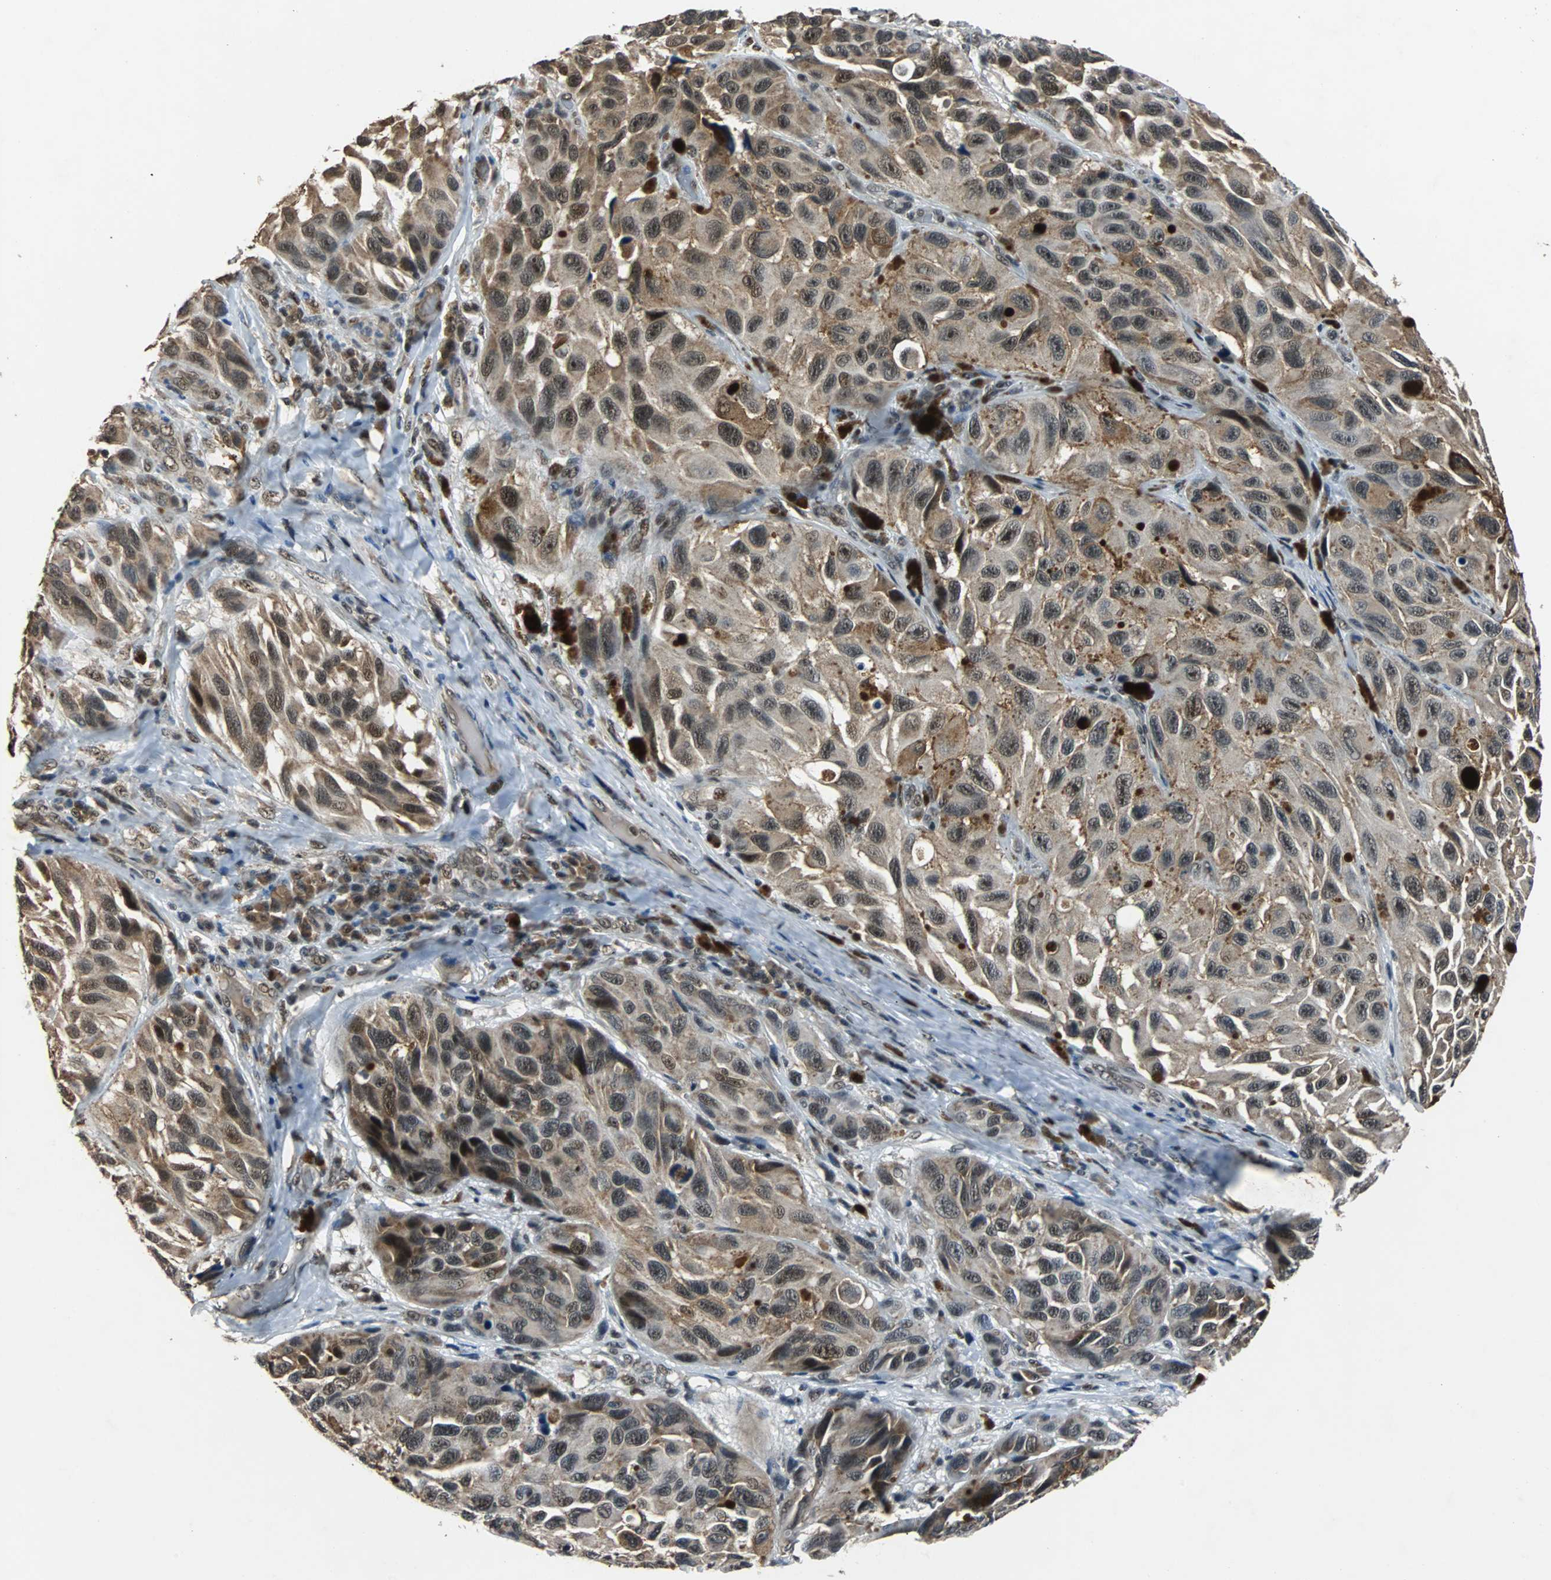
{"staining": {"intensity": "weak", "quantity": "25%-75%", "location": "cytoplasmic/membranous,nuclear"}, "tissue": "melanoma", "cell_type": "Tumor cells", "image_type": "cancer", "snomed": [{"axis": "morphology", "description": "Malignant melanoma, NOS"}, {"axis": "topography", "description": "Skin"}], "caption": "Malignant melanoma stained with immunohistochemistry (IHC) reveals weak cytoplasmic/membranous and nuclear staining in about 25%-75% of tumor cells.", "gene": "USP28", "patient": {"sex": "female", "age": 73}}